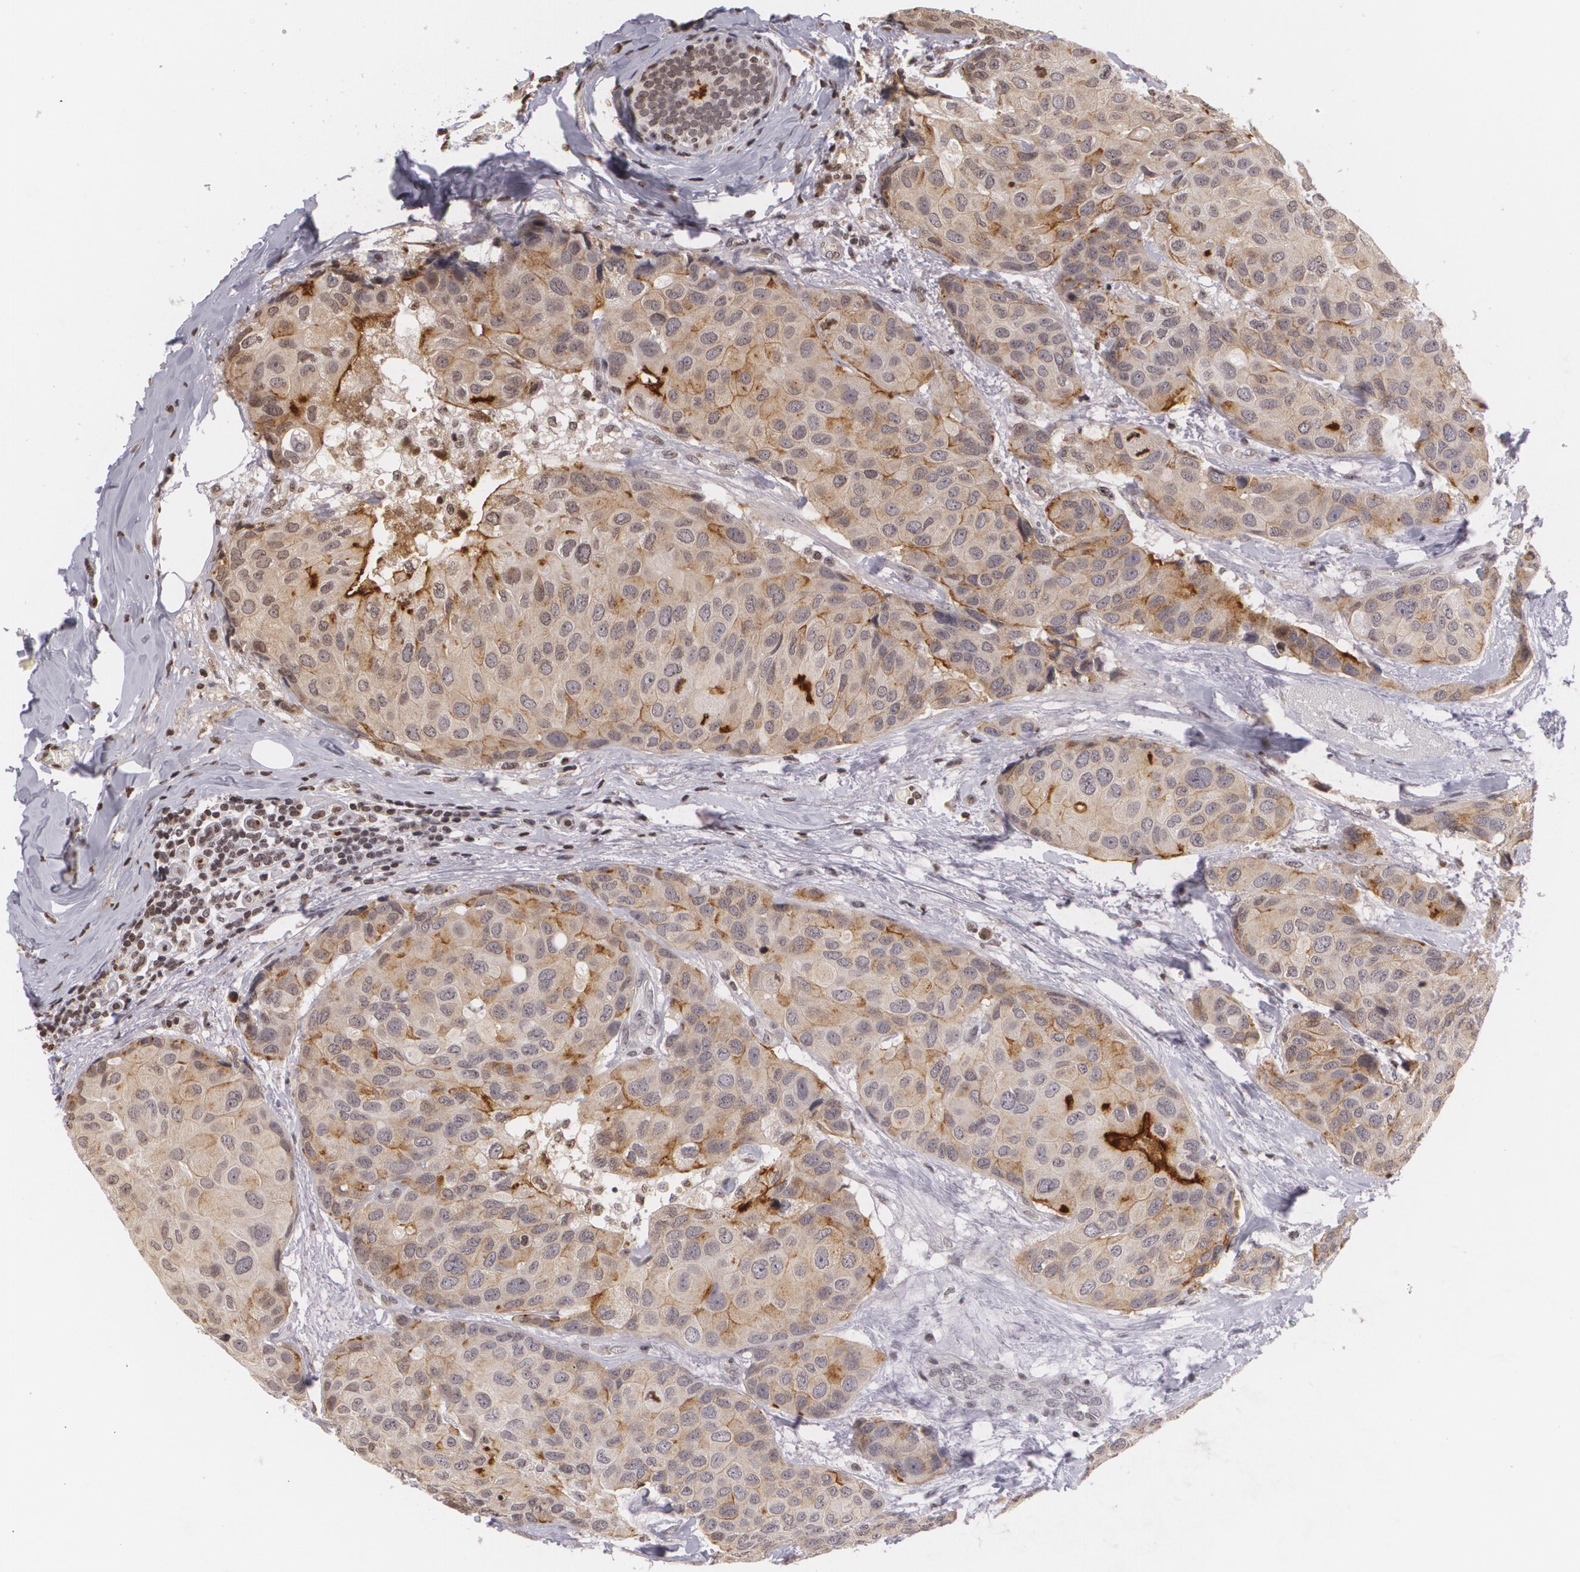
{"staining": {"intensity": "moderate", "quantity": "25%-75%", "location": "cytoplasmic/membranous"}, "tissue": "breast cancer", "cell_type": "Tumor cells", "image_type": "cancer", "snomed": [{"axis": "morphology", "description": "Duct carcinoma"}, {"axis": "topography", "description": "Breast"}], "caption": "DAB (3,3'-diaminobenzidine) immunohistochemical staining of breast cancer displays moderate cytoplasmic/membranous protein positivity in about 25%-75% of tumor cells. (IHC, brightfield microscopy, high magnification).", "gene": "MUC1", "patient": {"sex": "female", "age": 68}}